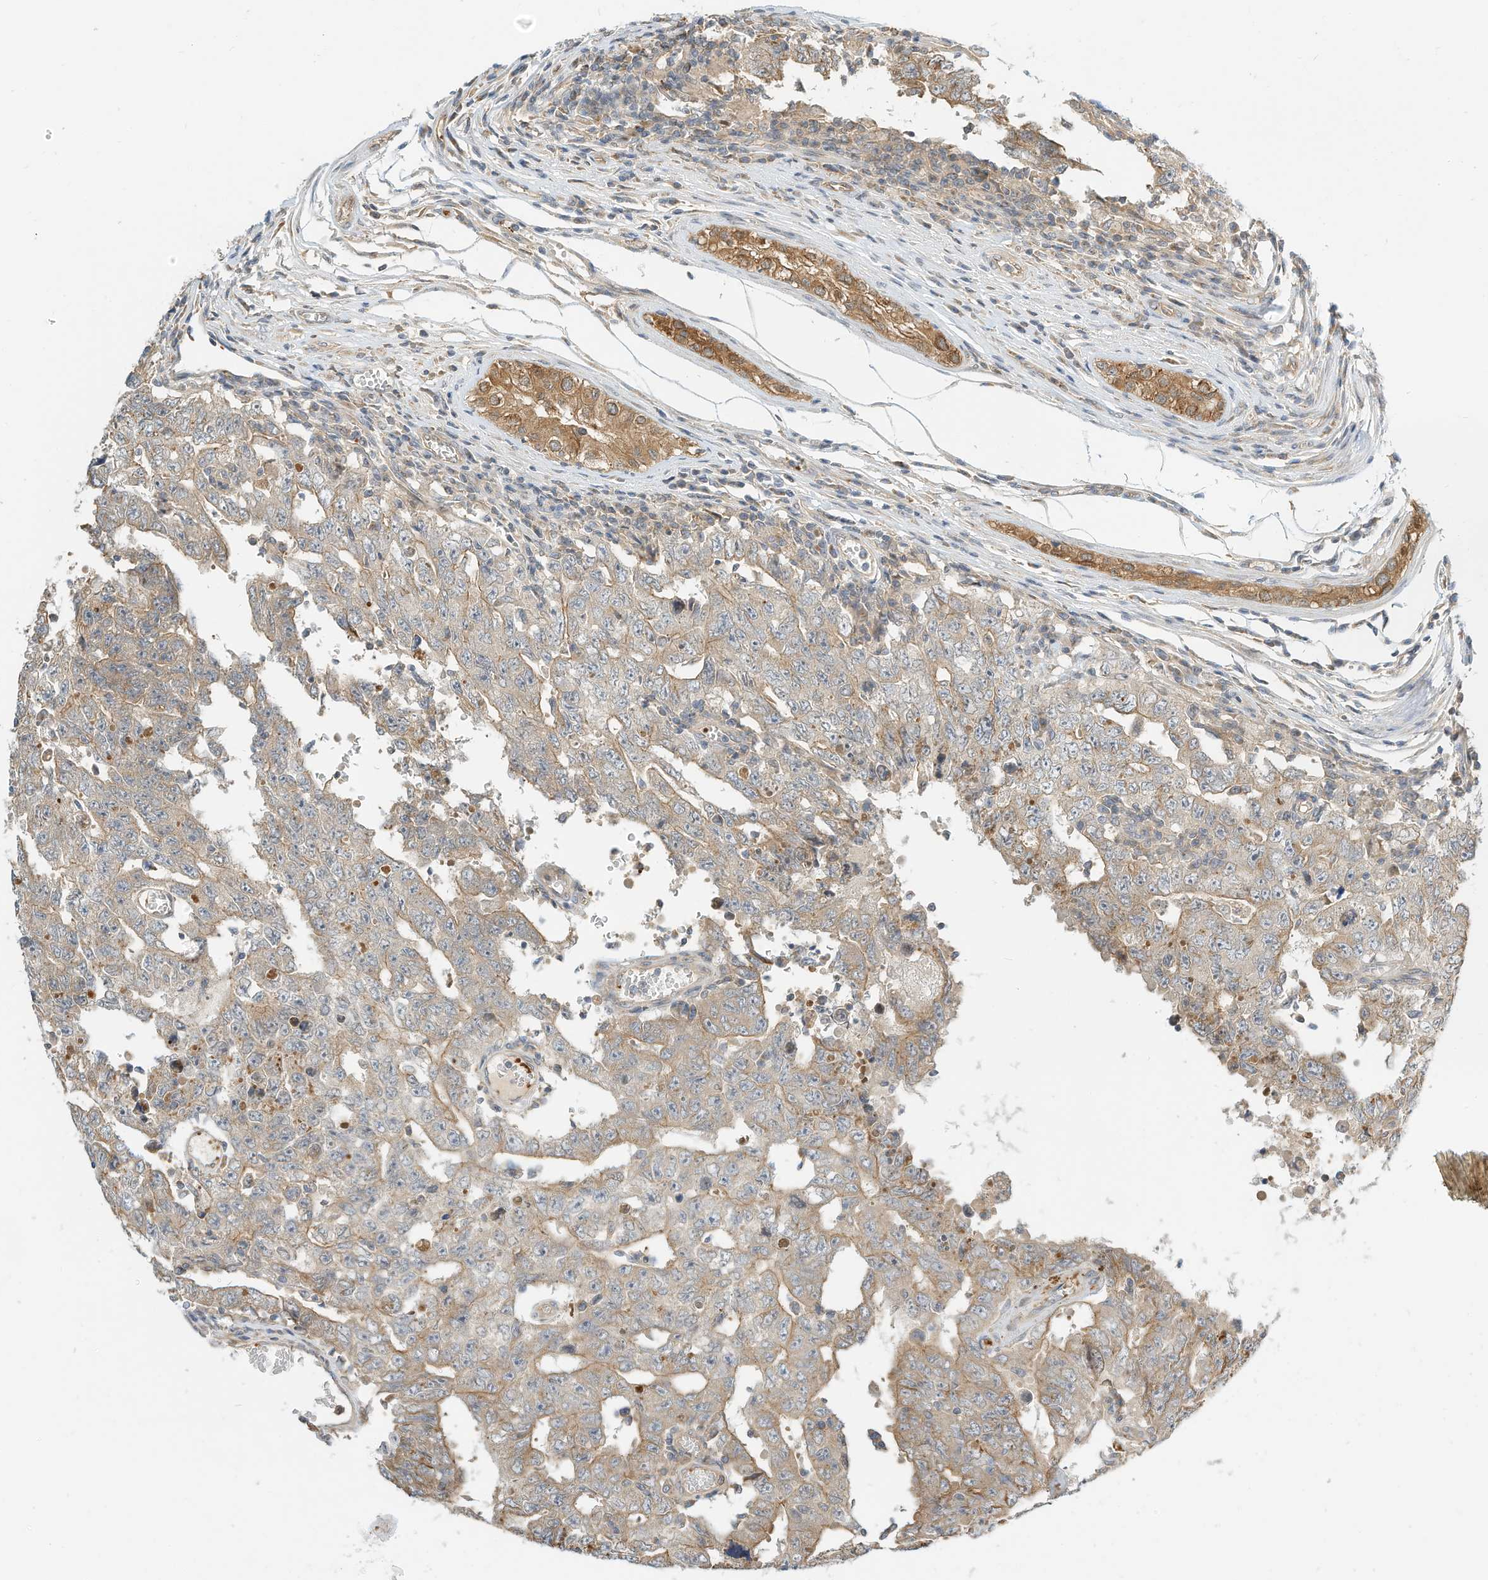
{"staining": {"intensity": "moderate", "quantity": "25%-75%", "location": "cytoplasmic/membranous"}, "tissue": "testis cancer", "cell_type": "Tumor cells", "image_type": "cancer", "snomed": [{"axis": "morphology", "description": "Carcinoma, Embryonal, NOS"}, {"axis": "topography", "description": "Testis"}], "caption": "The micrograph shows staining of testis cancer (embryonal carcinoma), revealing moderate cytoplasmic/membranous protein positivity (brown color) within tumor cells.", "gene": "OFD1", "patient": {"sex": "male", "age": 26}}